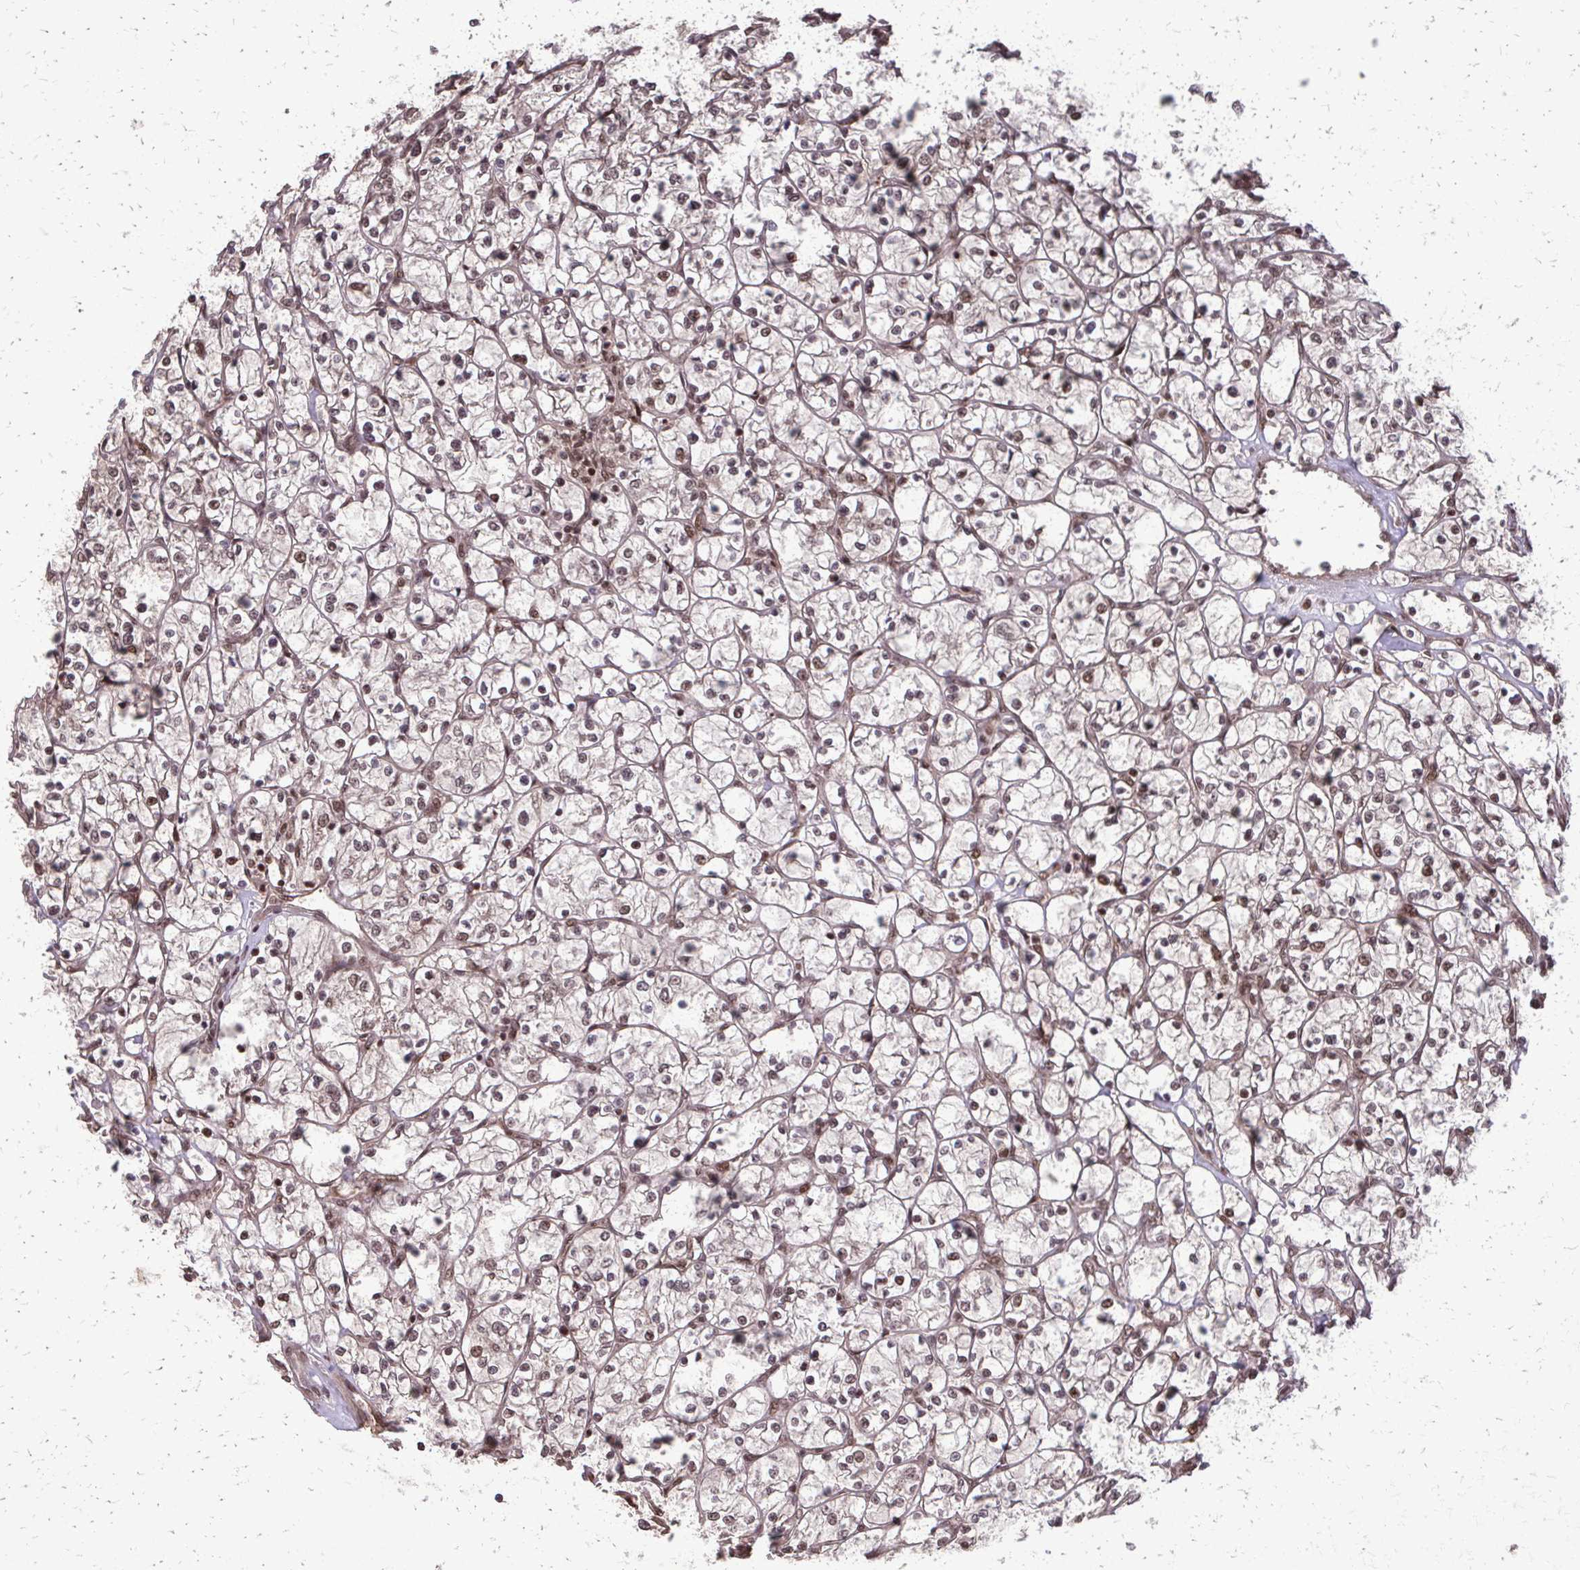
{"staining": {"intensity": "moderate", "quantity": "25%-75%", "location": "nuclear"}, "tissue": "renal cancer", "cell_type": "Tumor cells", "image_type": "cancer", "snomed": [{"axis": "morphology", "description": "Adenocarcinoma, NOS"}, {"axis": "topography", "description": "Kidney"}], "caption": "Adenocarcinoma (renal) was stained to show a protein in brown. There is medium levels of moderate nuclear expression in about 25%-75% of tumor cells.", "gene": "SS18", "patient": {"sex": "female", "age": 64}}